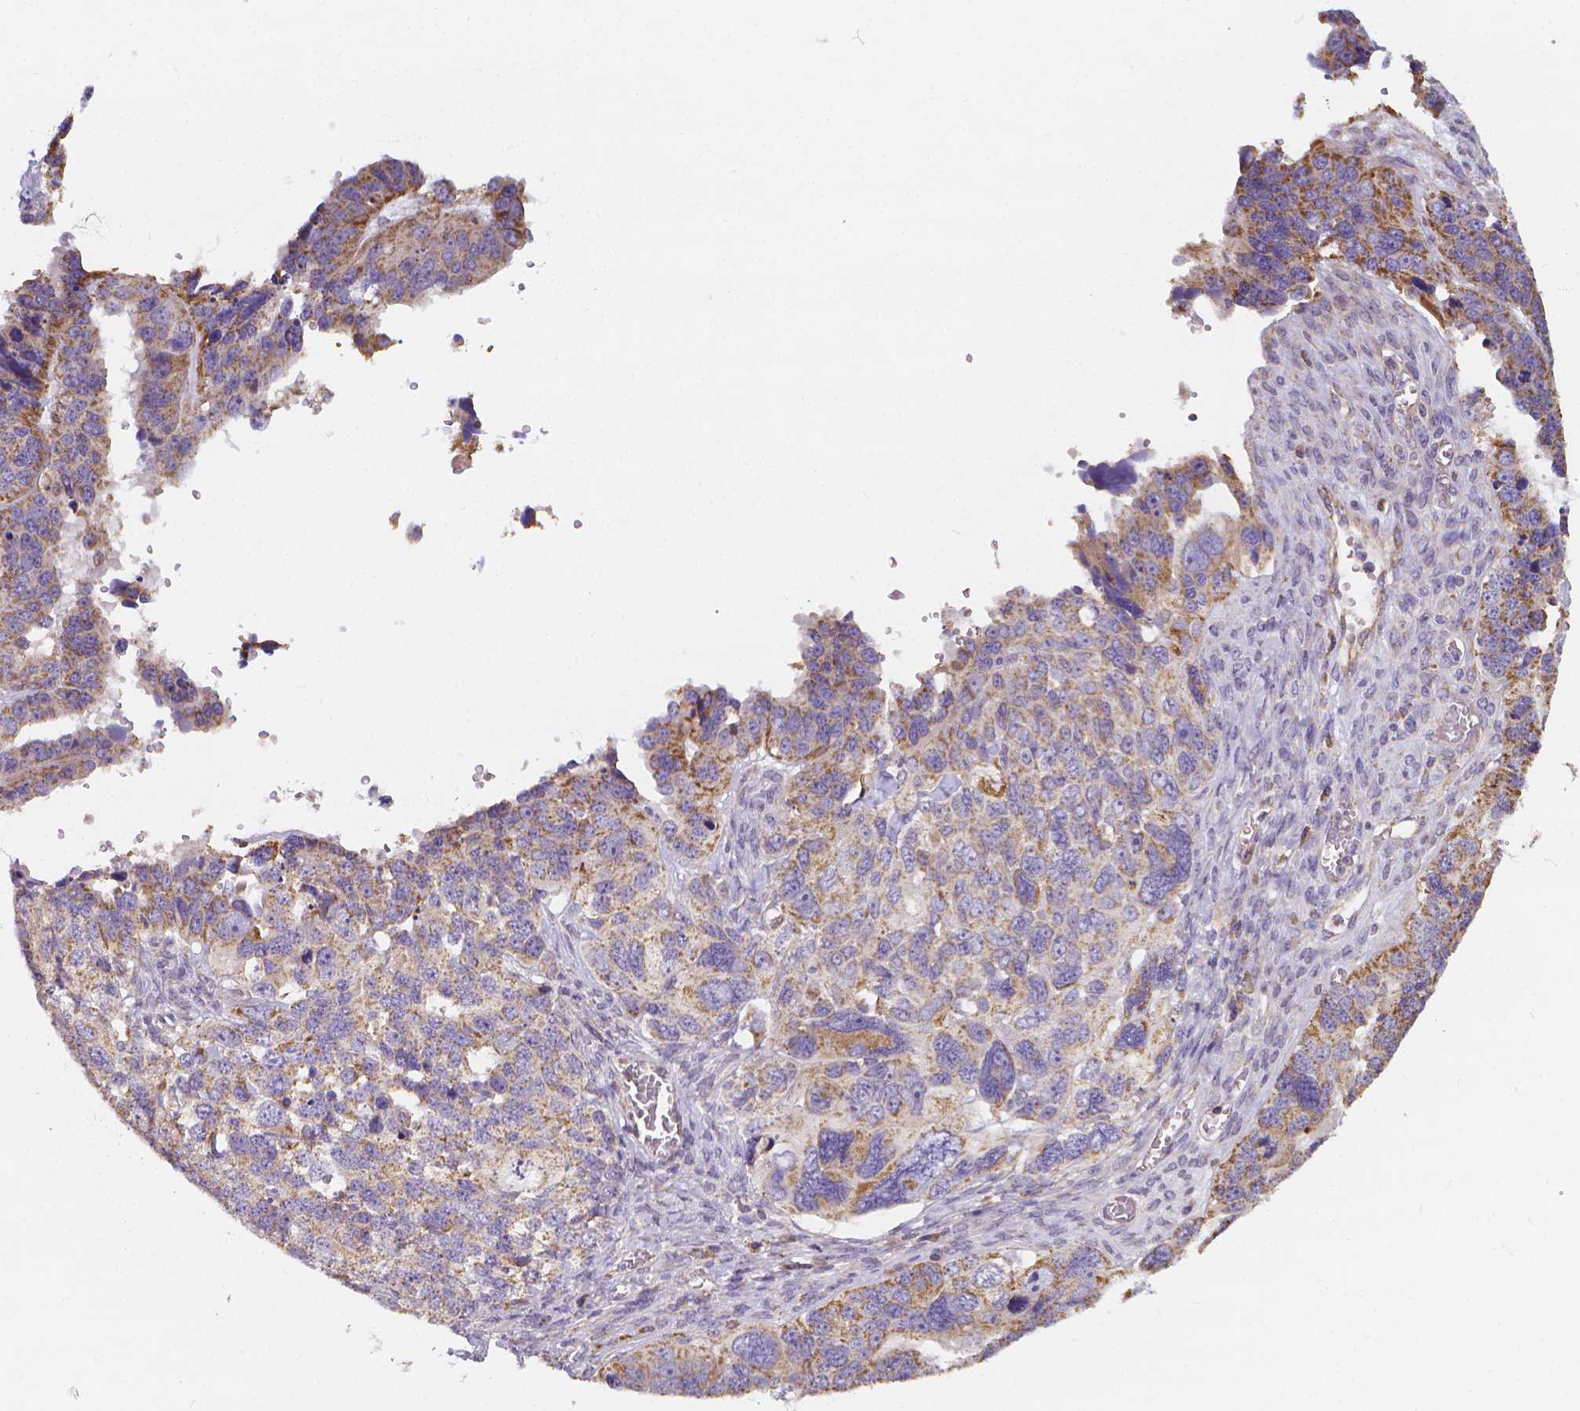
{"staining": {"intensity": "moderate", "quantity": ">75%", "location": "cytoplasmic/membranous"}, "tissue": "ovarian cancer", "cell_type": "Tumor cells", "image_type": "cancer", "snomed": [{"axis": "morphology", "description": "Cystadenocarcinoma, serous, NOS"}, {"axis": "topography", "description": "Ovary"}], "caption": "An image of human serous cystadenocarcinoma (ovarian) stained for a protein shows moderate cytoplasmic/membranous brown staining in tumor cells. (Stains: DAB in brown, nuclei in blue, Microscopy: brightfield microscopy at high magnification).", "gene": "SNCAIP", "patient": {"sex": "female", "age": 76}}